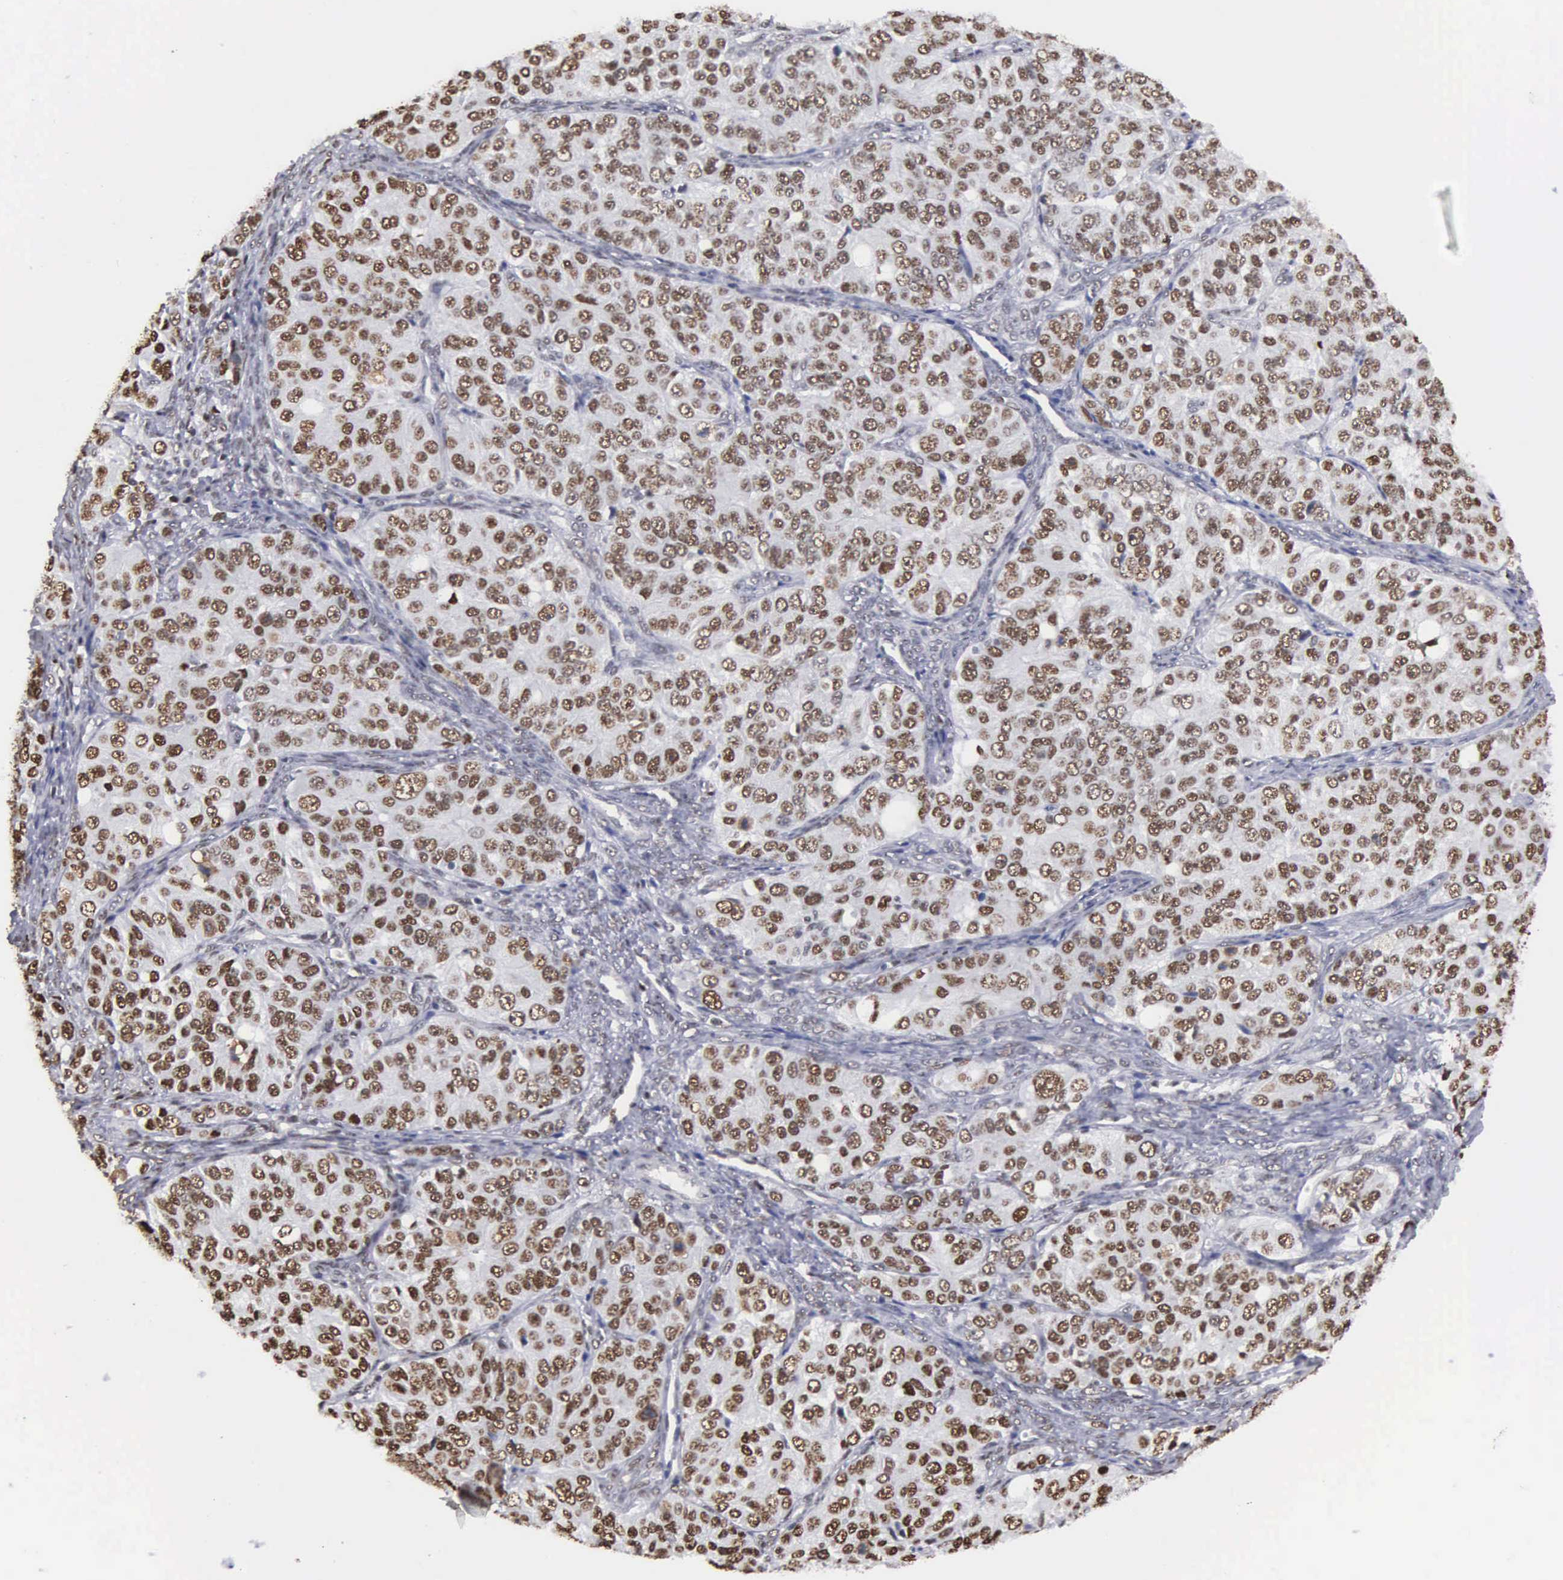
{"staining": {"intensity": "strong", "quantity": ">75%", "location": "nuclear"}, "tissue": "ovarian cancer", "cell_type": "Tumor cells", "image_type": "cancer", "snomed": [{"axis": "morphology", "description": "Carcinoma, endometroid"}, {"axis": "topography", "description": "Ovary"}], "caption": "Tumor cells show strong nuclear staining in about >75% of cells in ovarian cancer.", "gene": "CCNG1", "patient": {"sex": "female", "age": 51}}